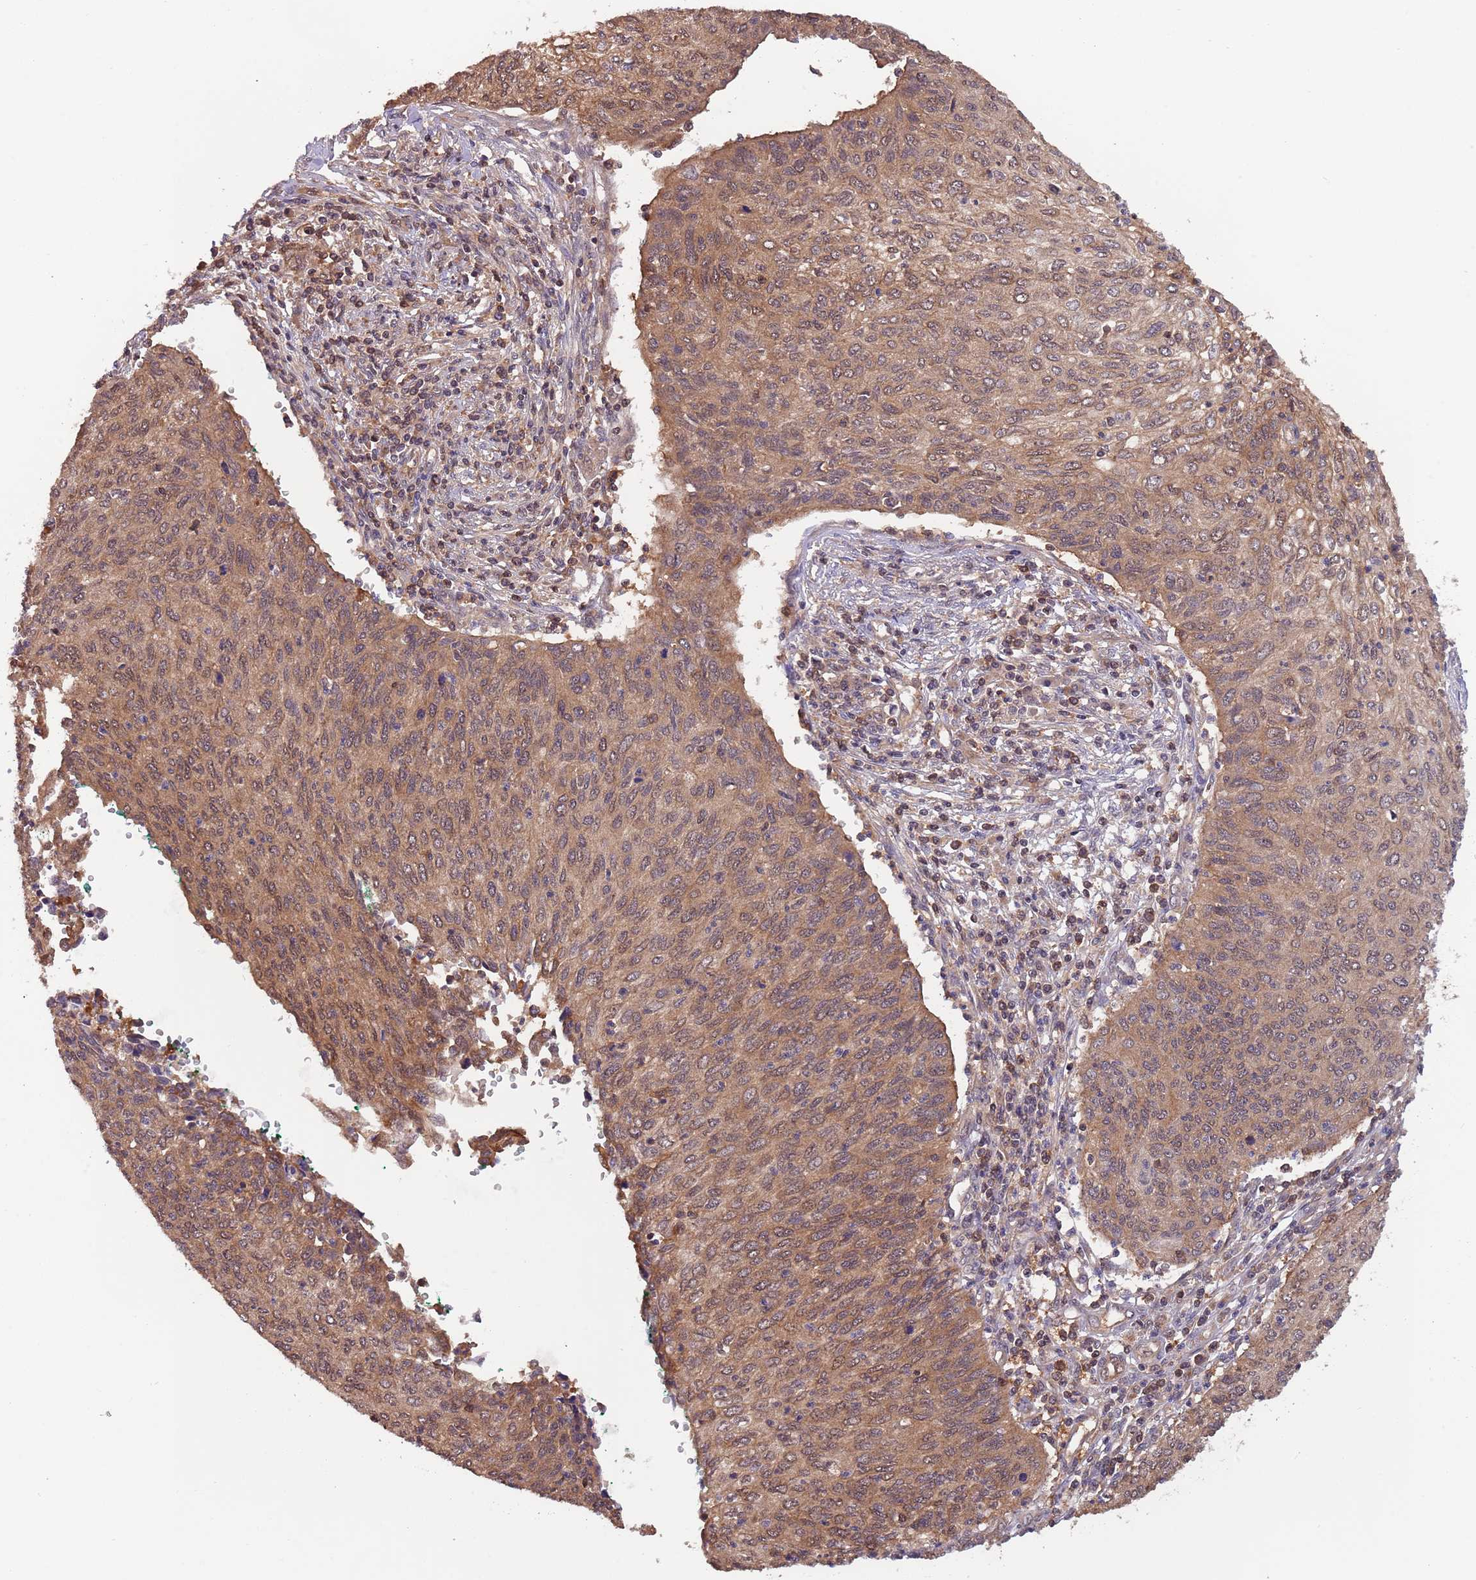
{"staining": {"intensity": "moderate", "quantity": ">75%", "location": "cytoplasmic/membranous"}, "tissue": "cervical cancer", "cell_type": "Tumor cells", "image_type": "cancer", "snomed": [{"axis": "morphology", "description": "Squamous cell carcinoma, NOS"}, {"axis": "topography", "description": "Cervix"}], "caption": "DAB (3,3'-diaminobenzidine) immunohistochemical staining of human squamous cell carcinoma (cervical) exhibits moderate cytoplasmic/membranous protein expression in about >75% of tumor cells.", "gene": "GSDMD", "patient": {"sex": "female", "age": 38}}